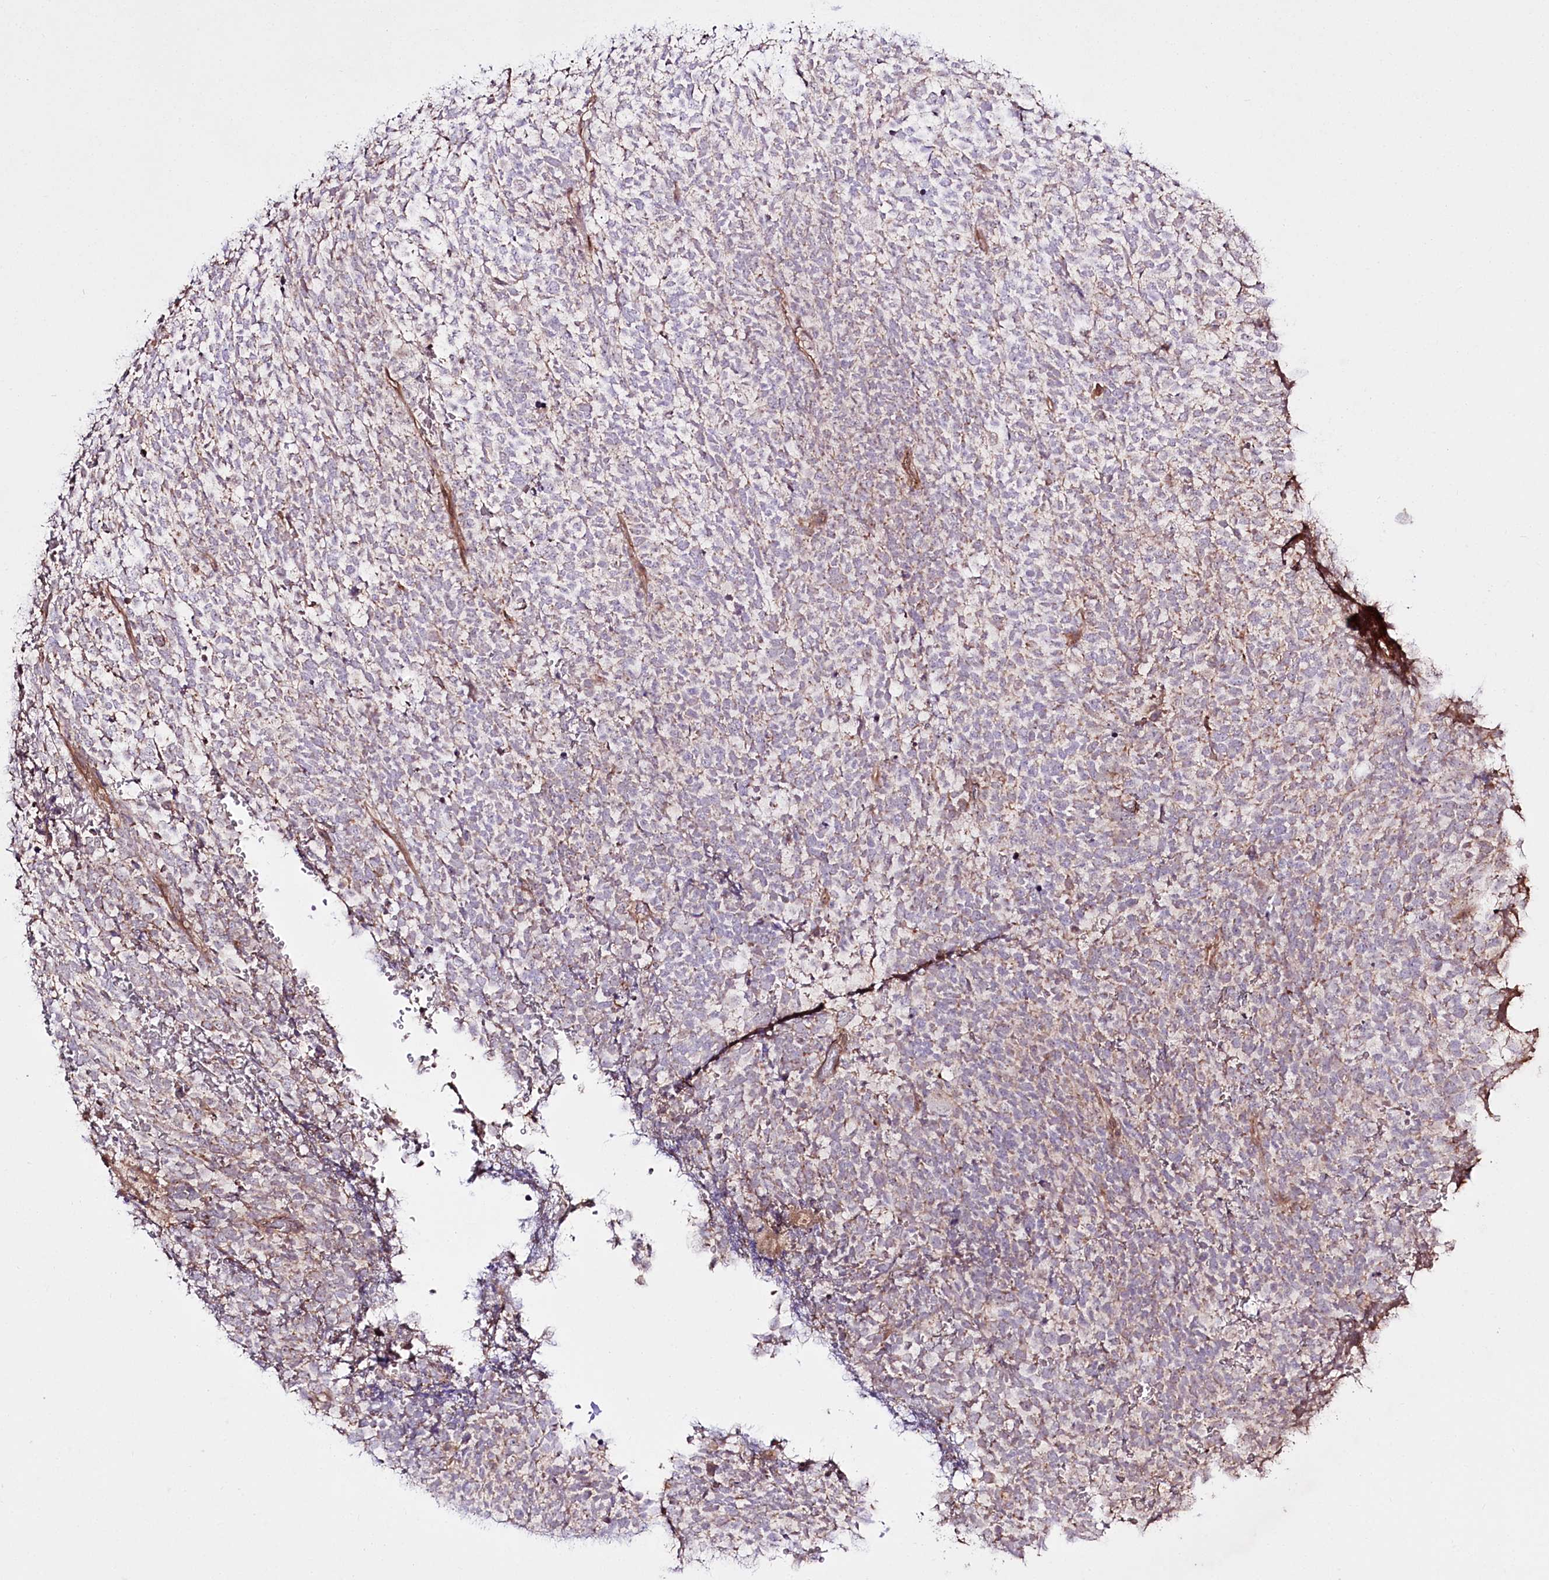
{"staining": {"intensity": "negative", "quantity": "none", "location": "none"}, "tissue": "urothelial cancer", "cell_type": "Tumor cells", "image_type": "cancer", "snomed": [{"axis": "morphology", "description": "Urothelial carcinoma, High grade"}, {"axis": "topography", "description": "Urinary bladder"}], "caption": "Tumor cells show no significant positivity in high-grade urothelial carcinoma.", "gene": "REXO2", "patient": {"sex": "female", "age": 82}}